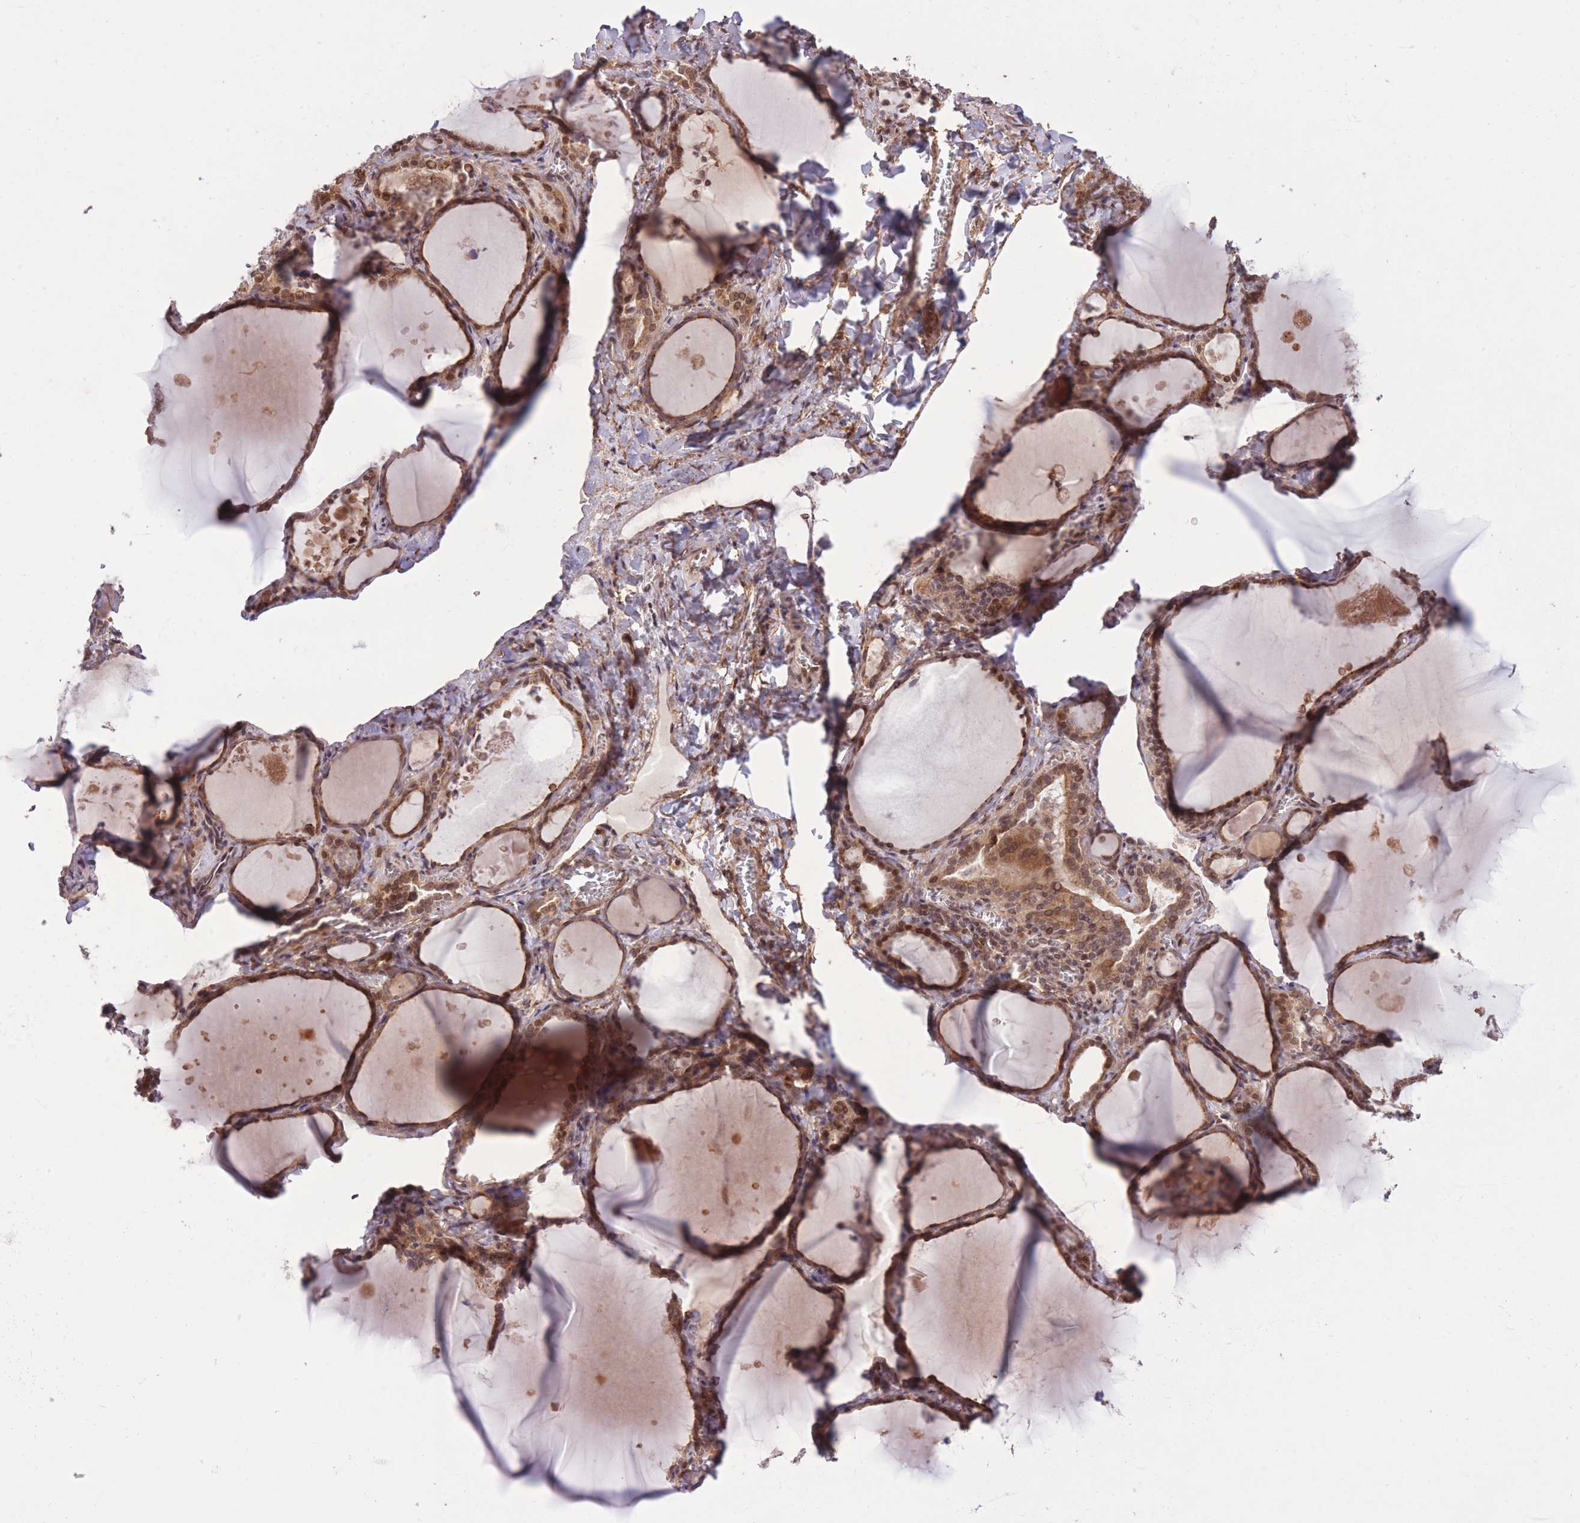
{"staining": {"intensity": "moderate", "quantity": ">75%", "location": "cytoplasmic/membranous,nuclear"}, "tissue": "thyroid gland", "cell_type": "Glandular cells", "image_type": "normal", "snomed": [{"axis": "morphology", "description": "Normal tissue, NOS"}, {"axis": "topography", "description": "Thyroid gland"}], "caption": "Normal thyroid gland exhibits moderate cytoplasmic/membranous,nuclear expression in about >75% of glandular cells.", "gene": "ZNF391", "patient": {"sex": "female", "age": 42}}